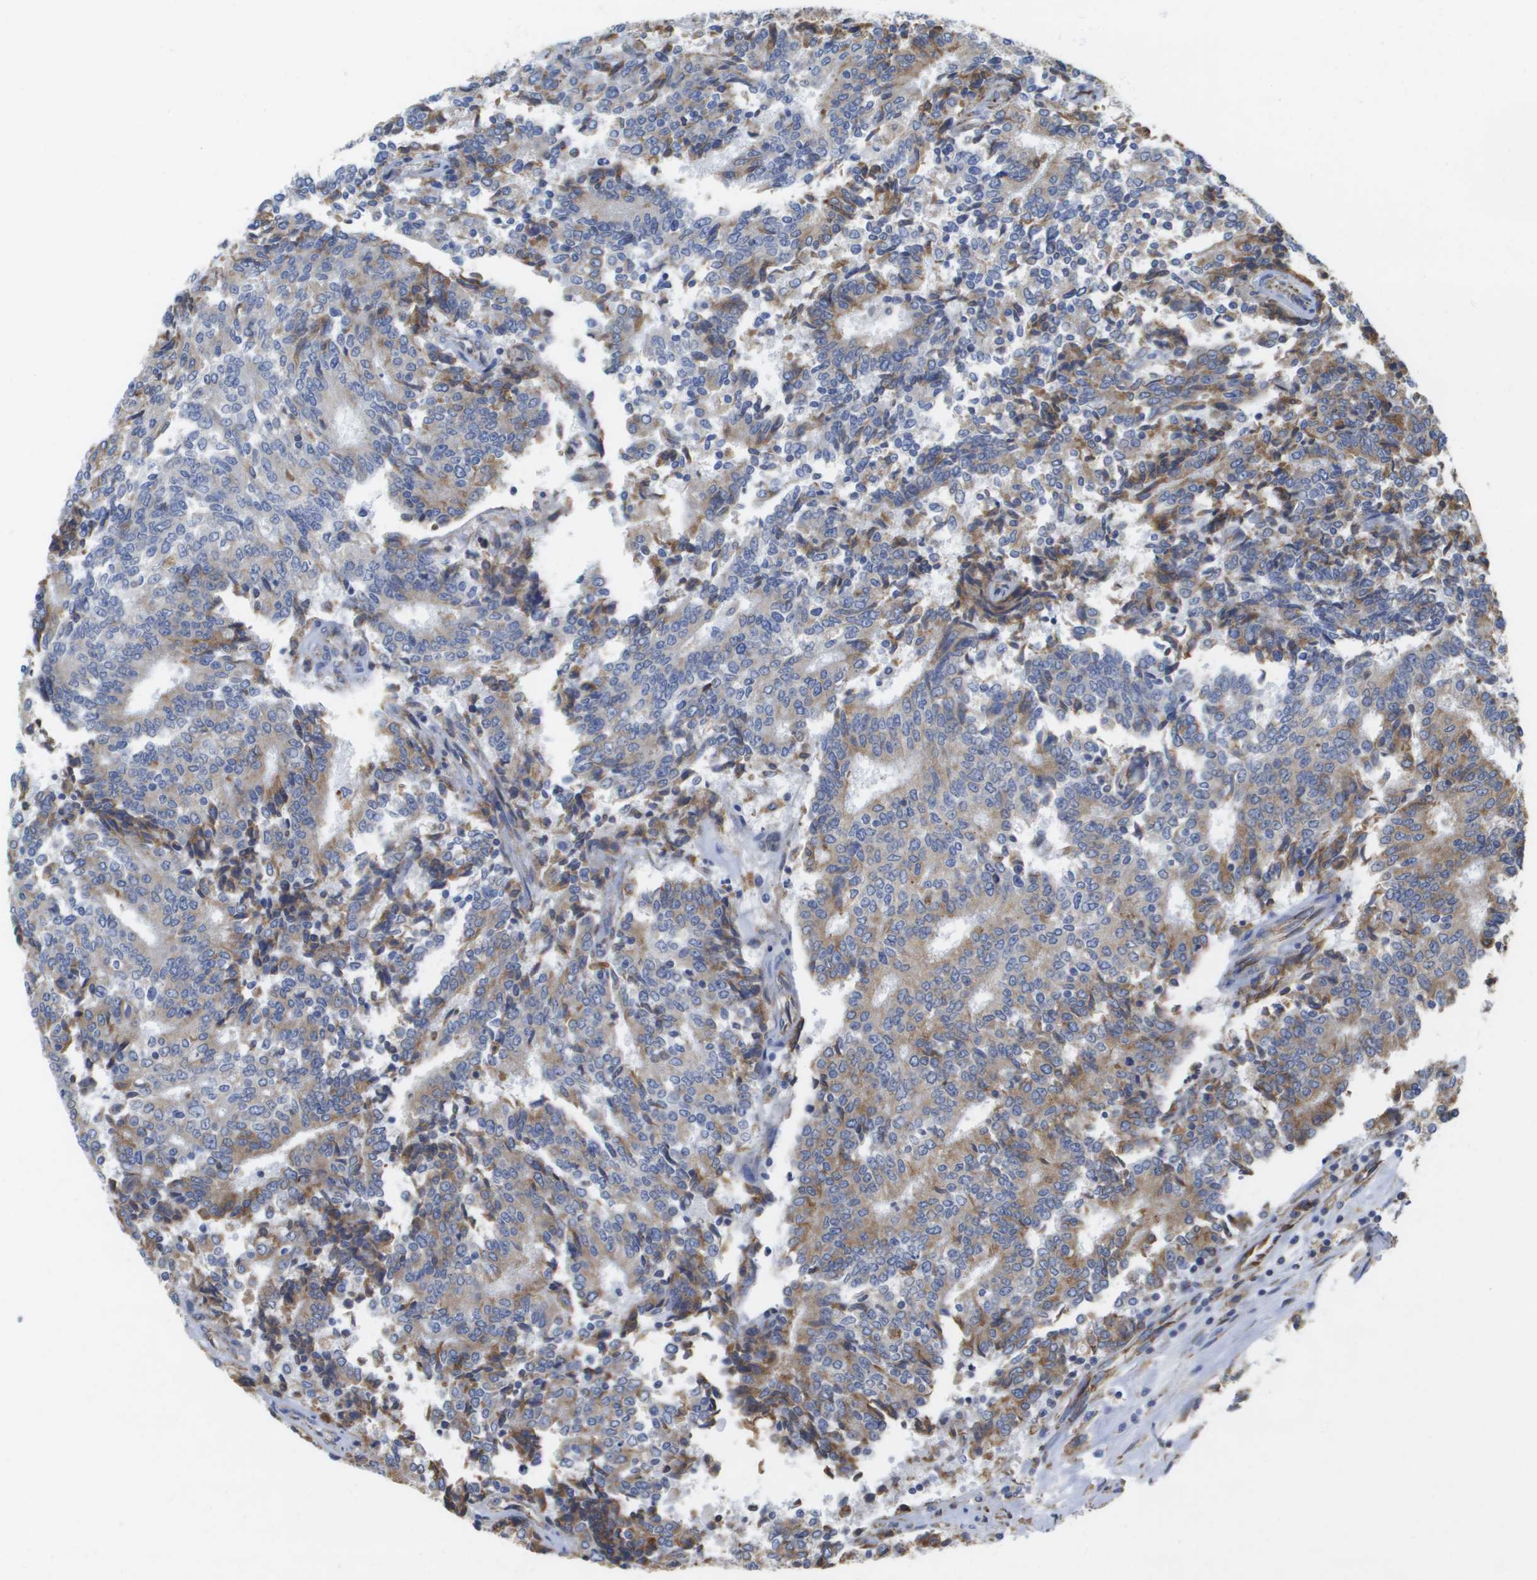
{"staining": {"intensity": "weak", "quantity": "25%-75%", "location": "cytoplasmic/membranous"}, "tissue": "prostate cancer", "cell_type": "Tumor cells", "image_type": "cancer", "snomed": [{"axis": "morphology", "description": "Normal tissue, NOS"}, {"axis": "morphology", "description": "Adenocarcinoma, High grade"}, {"axis": "topography", "description": "Prostate"}, {"axis": "topography", "description": "Seminal veicle"}], "caption": "Adenocarcinoma (high-grade) (prostate) stained with DAB (3,3'-diaminobenzidine) immunohistochemistry (IHC) demonstrates low levels of weak cytoplasmic/membranous positivity in about 25%-75% of tumor cells.", "gene": "SDR42E1", "patient": {"sex": "male", "age": 55}}